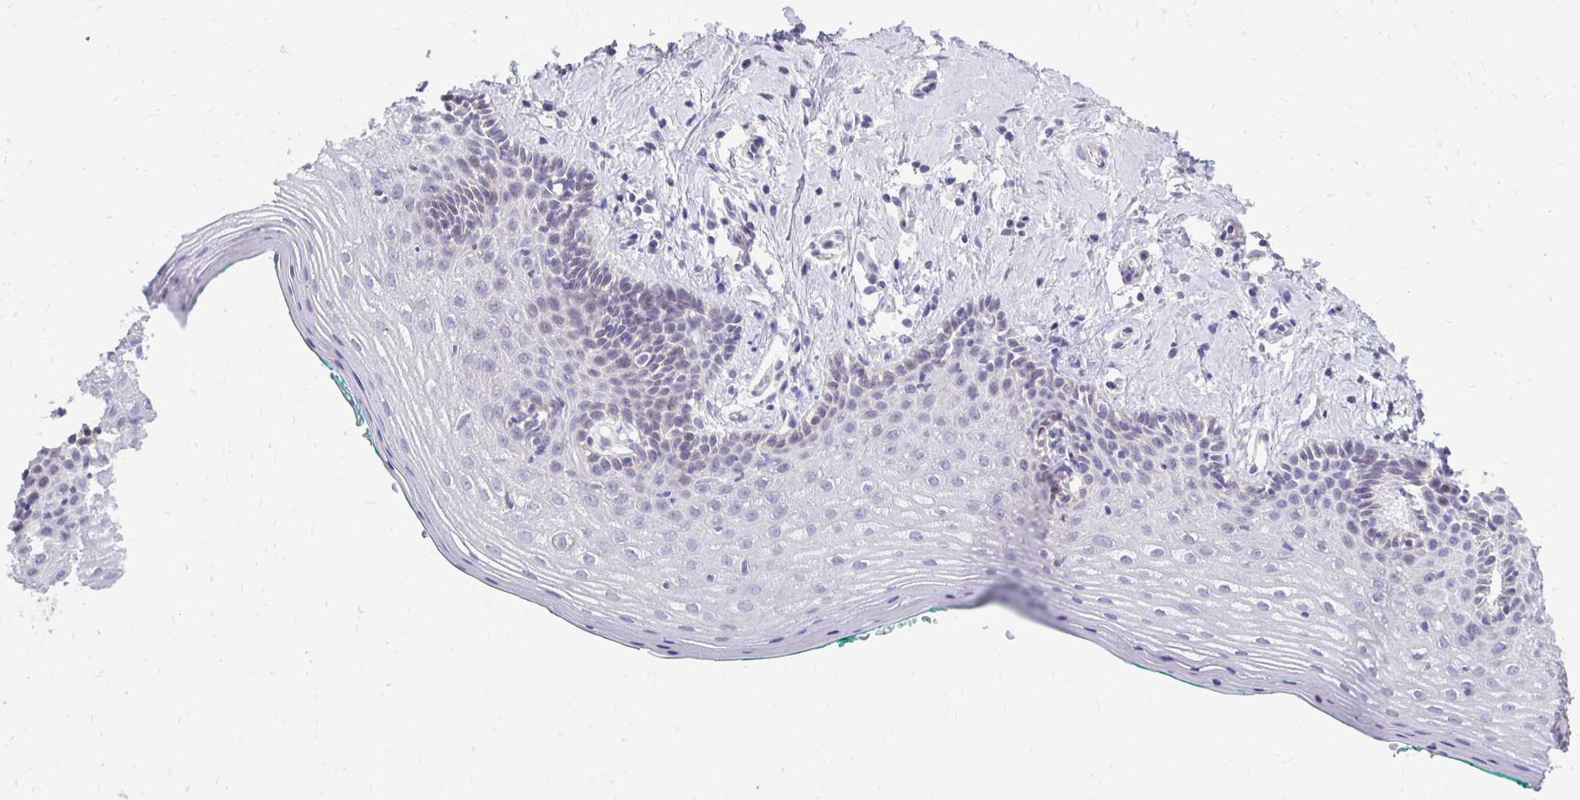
{"staining": {"intensity": "negative", "quantity": "none", "location": "none"}, "tissue": "vagina", "cell_type": "Squamous epithelial cells", "image_type": "normal", "snomed": [{"axis": "morphology", "description": "Normal tissue, NOS"}, {"axis": "topography", "description": "Vagina"}], "caption": "This is an immunohistochemistry (IHC) micrograph of unremarkable vagina. There is no positivity in squamous epithelial cells.", "gene": "GAS2", "patient": {"sex": "female", "age": 42}}